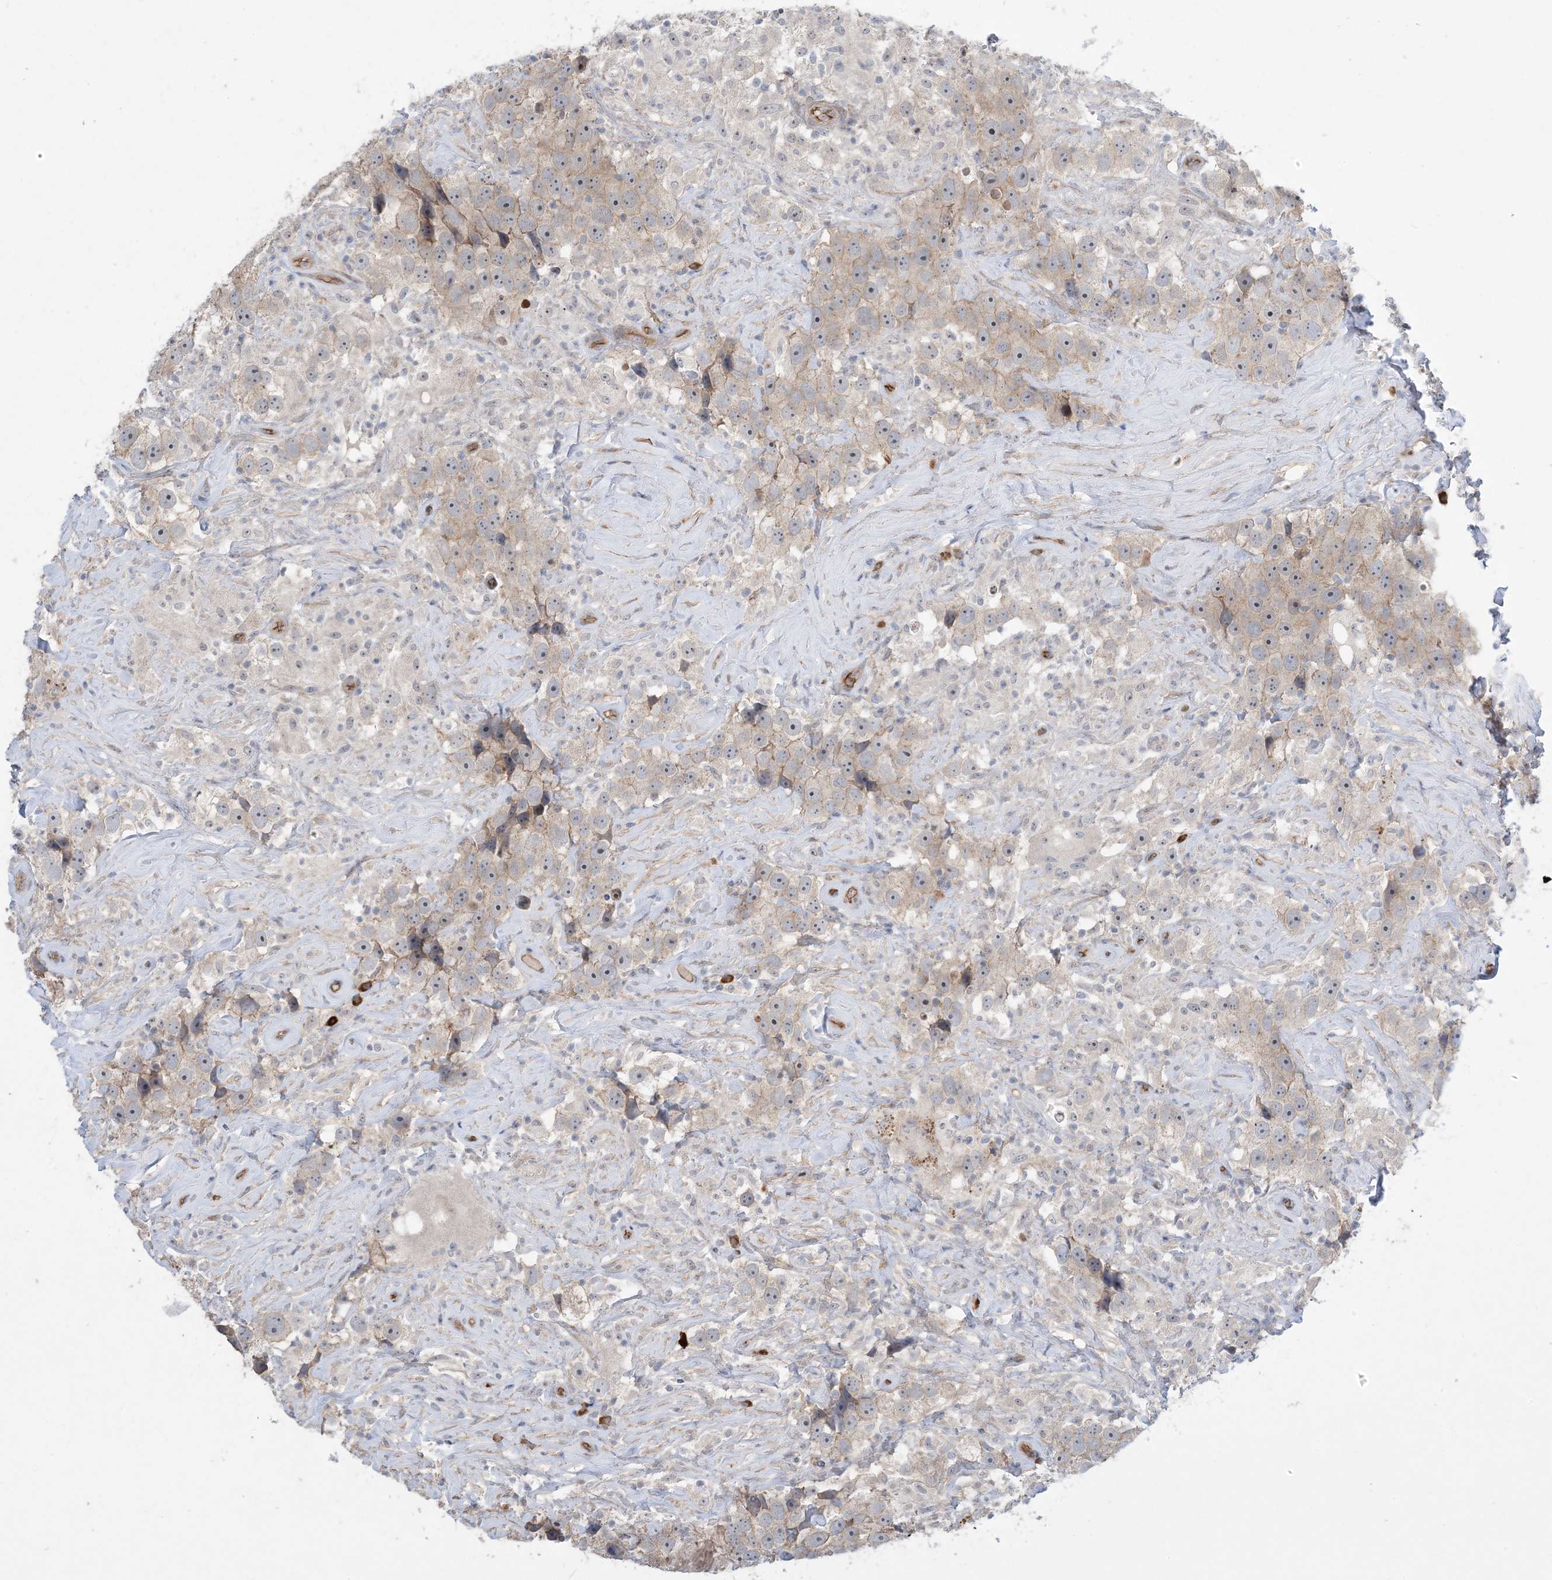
{"staining": {"intensity": "weak", "quantity": "<25%", "location": "cytoplasmic/membranous"}, "tissue": "testis cancer", "cell_type": "Tumor cells", "image_type": "cancer", "snomed": [{"axis": "morphology", "description": "Seminoma, NOS"}, {"axis": "topography", "description": "Testis"}], "caption": "A high-resolution micrograph shows IHC staining of testis cancer (seminoma), which displays no significant staining in tumor cells.", "gene": "AOC1", "patient": {"sex": "male", "age": 49}}